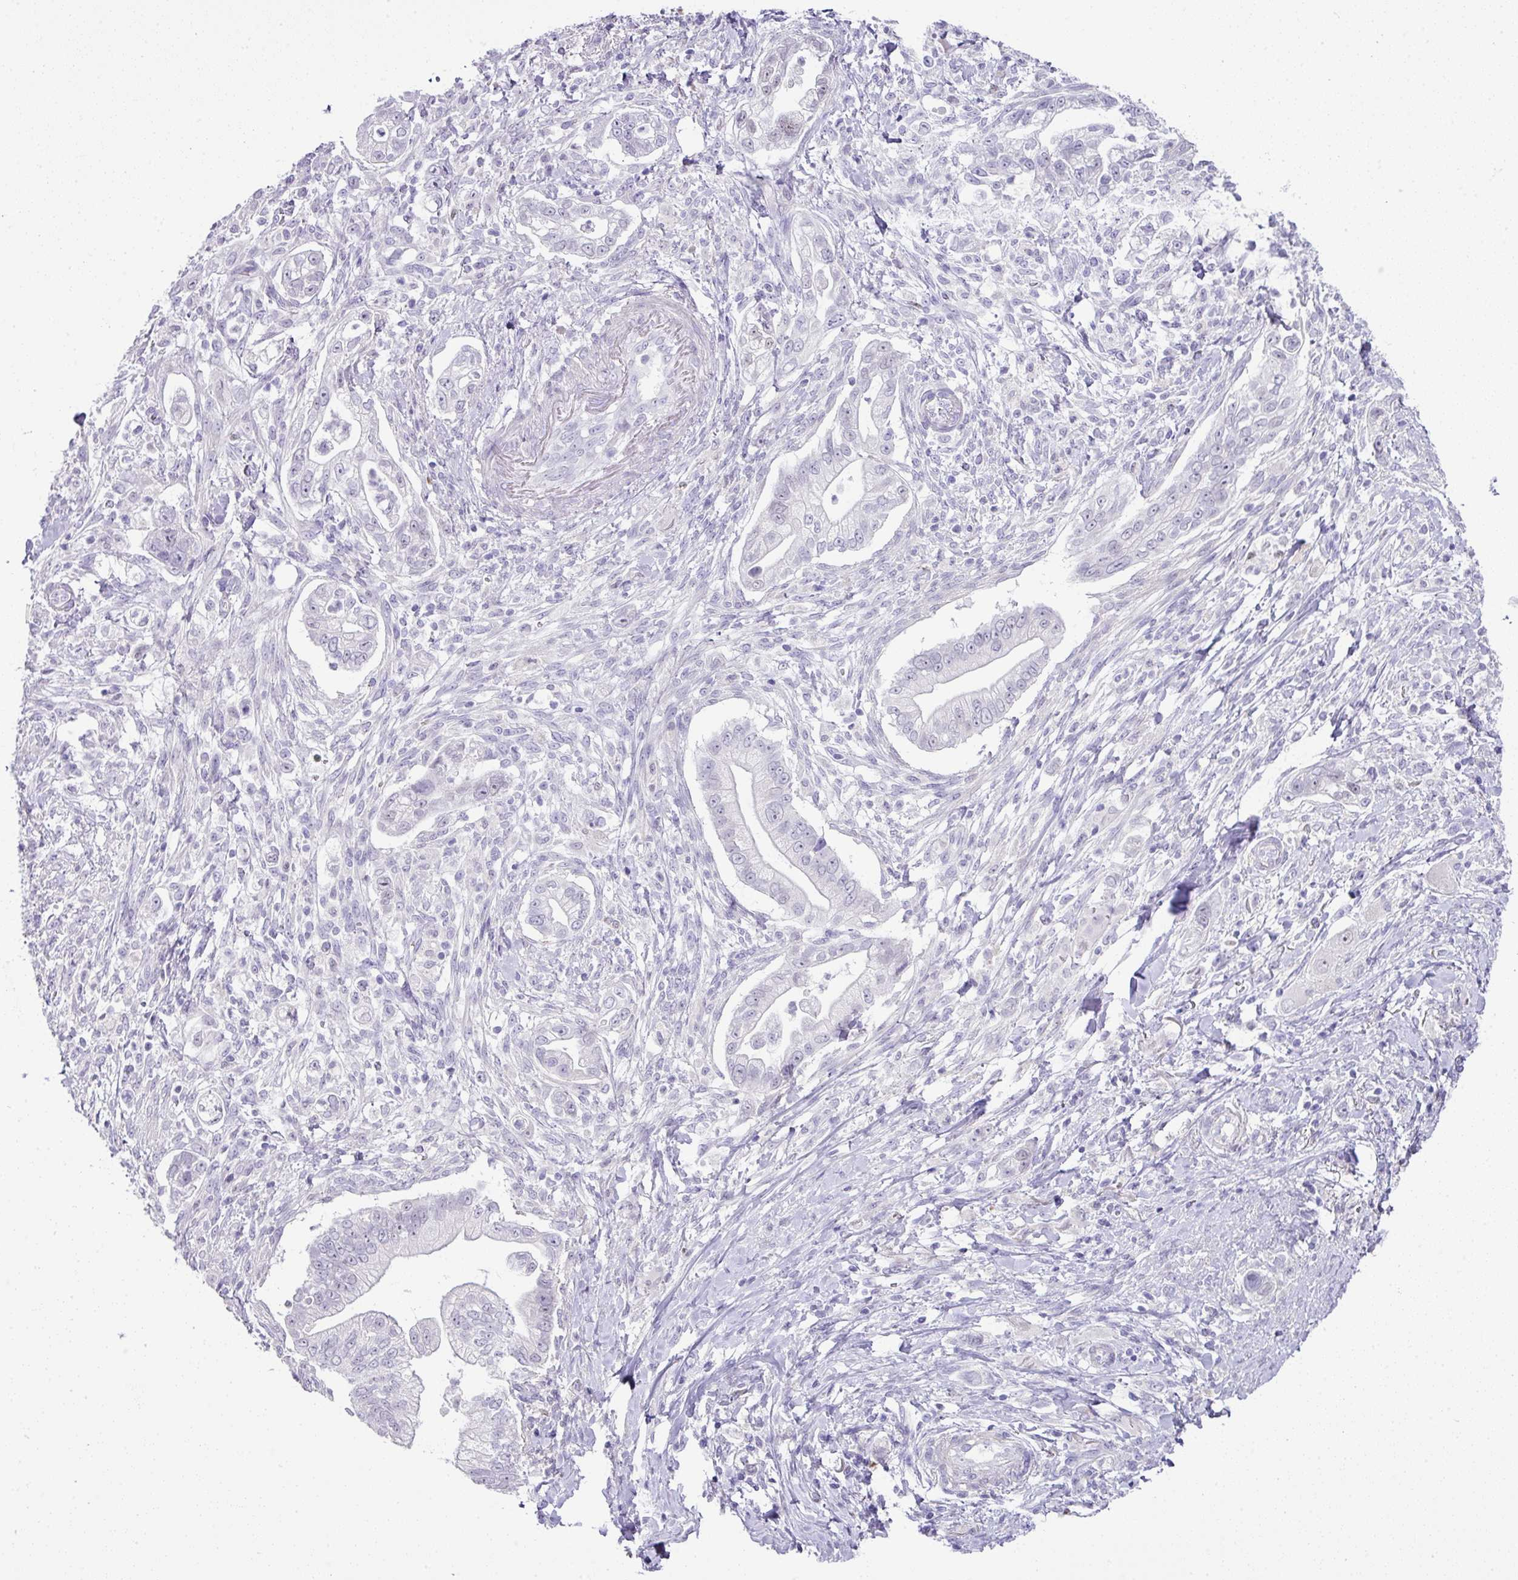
{"staining": {"intensity": "negative", "quantity": "none", "location": "none"}, "tissue": "pancreatic cancer", "cell_type": "Tumor cells", "image_type": "cancer", "snomed": [{"axis": "morphology", "description": "Adenocarcinoma, NOS"}, {"axis": "topography", "description": "Pancreas"}], "caption": "Pancreatic cancer was stained to show a protein in brown. There is no significant positivity in tumor cells.", "gene": "BCL11A", "patient": {"sex": "male", "age": 70}}